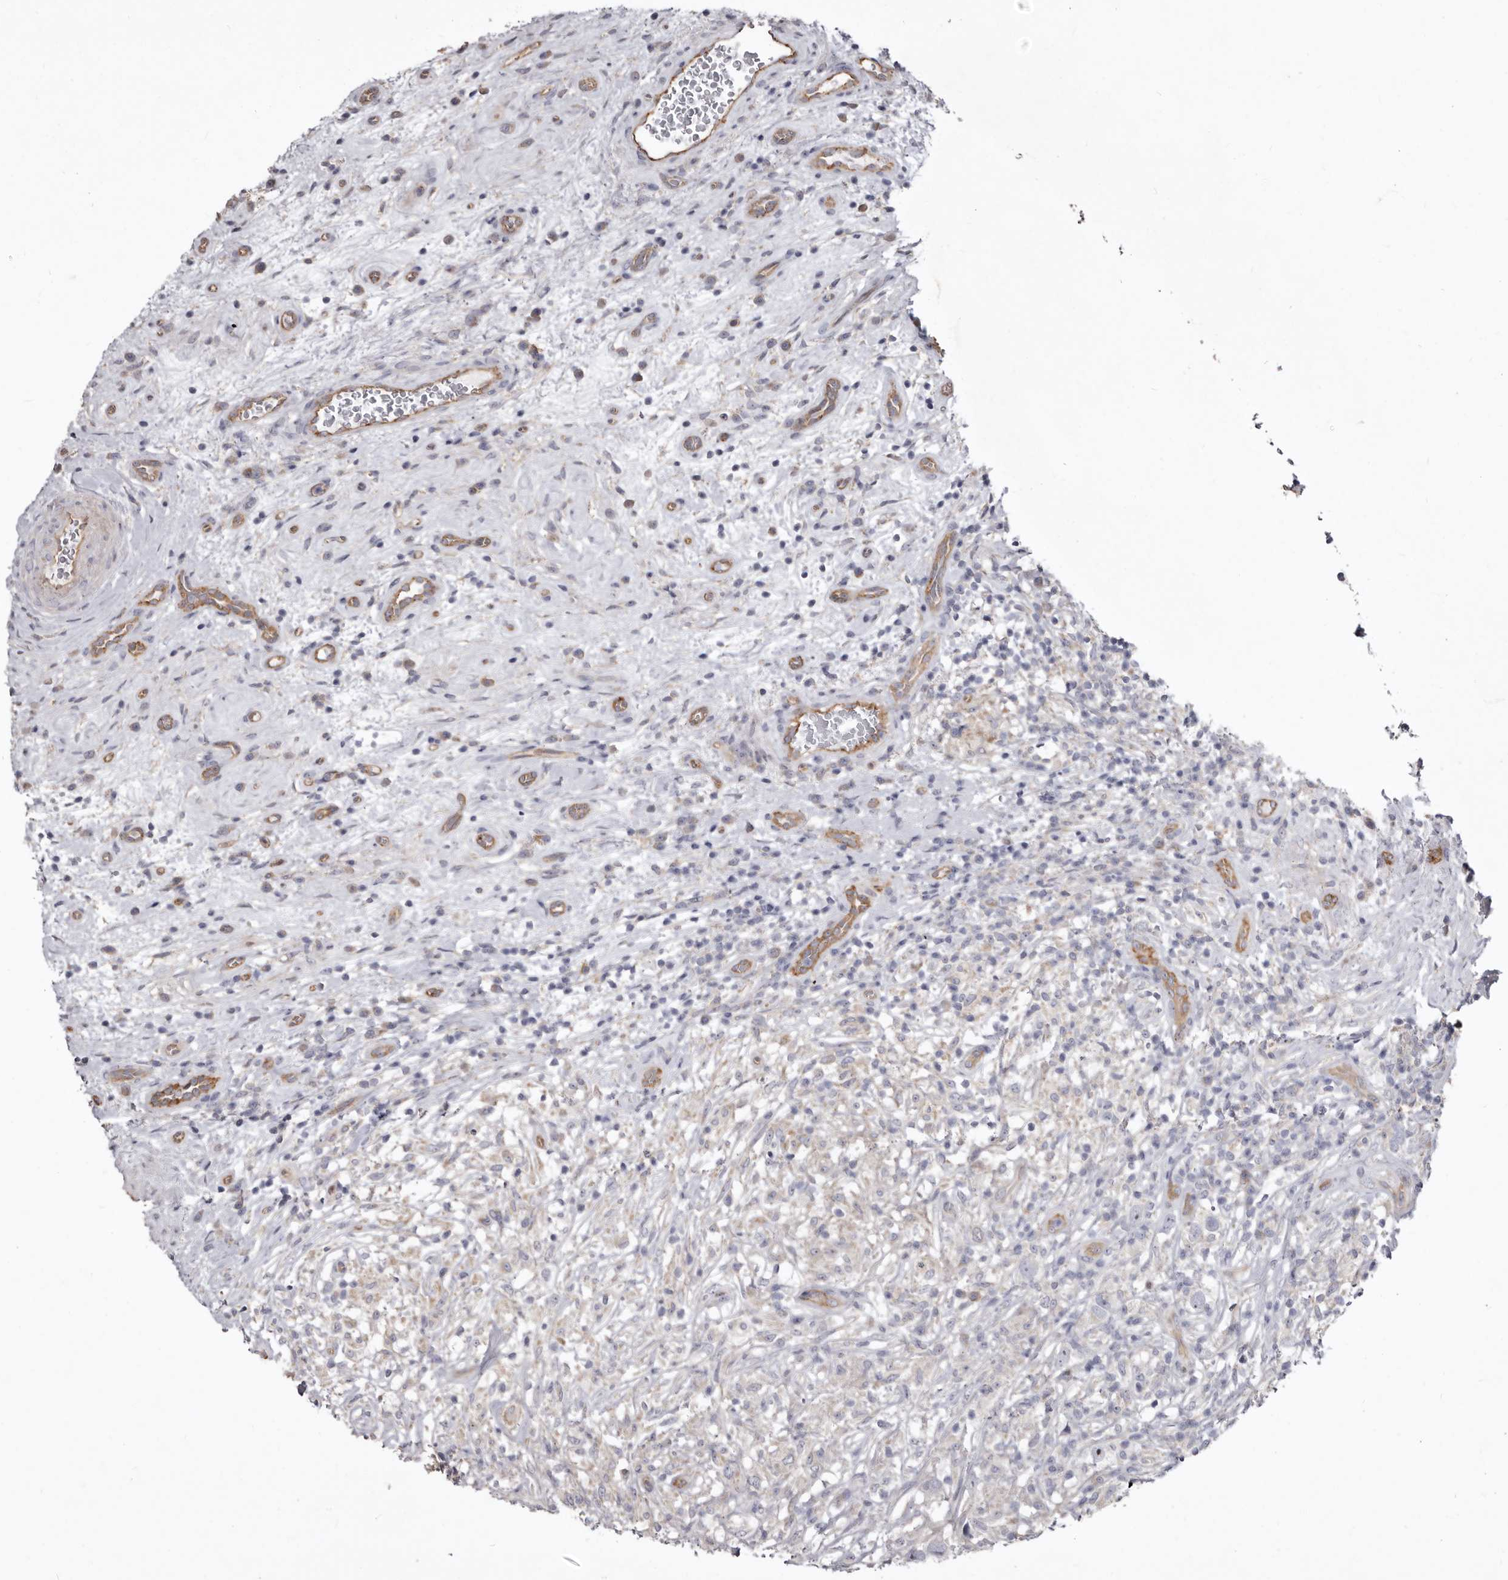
{"staining": {"intensity": "weak", "quantity": "25%-75%", "location": "cytoplasmic/membranous,nuclear"}, "tissue": "testis cancer", "cell_type": "Tumor cells", "image_type": "cancer", "snomed": [{"axis": "morphology", "description": "Seminoma, NOS"}, {"axis": "topography", "description": "Testis"}], "caption": "IHC of human testis cancer shows low levels of weak cytoplasmic/membranous and nuclear positivity in about 25%-75% of tumor cells.", "gene": "FMO2", "patient": {"sex": "male", "age": 49}}